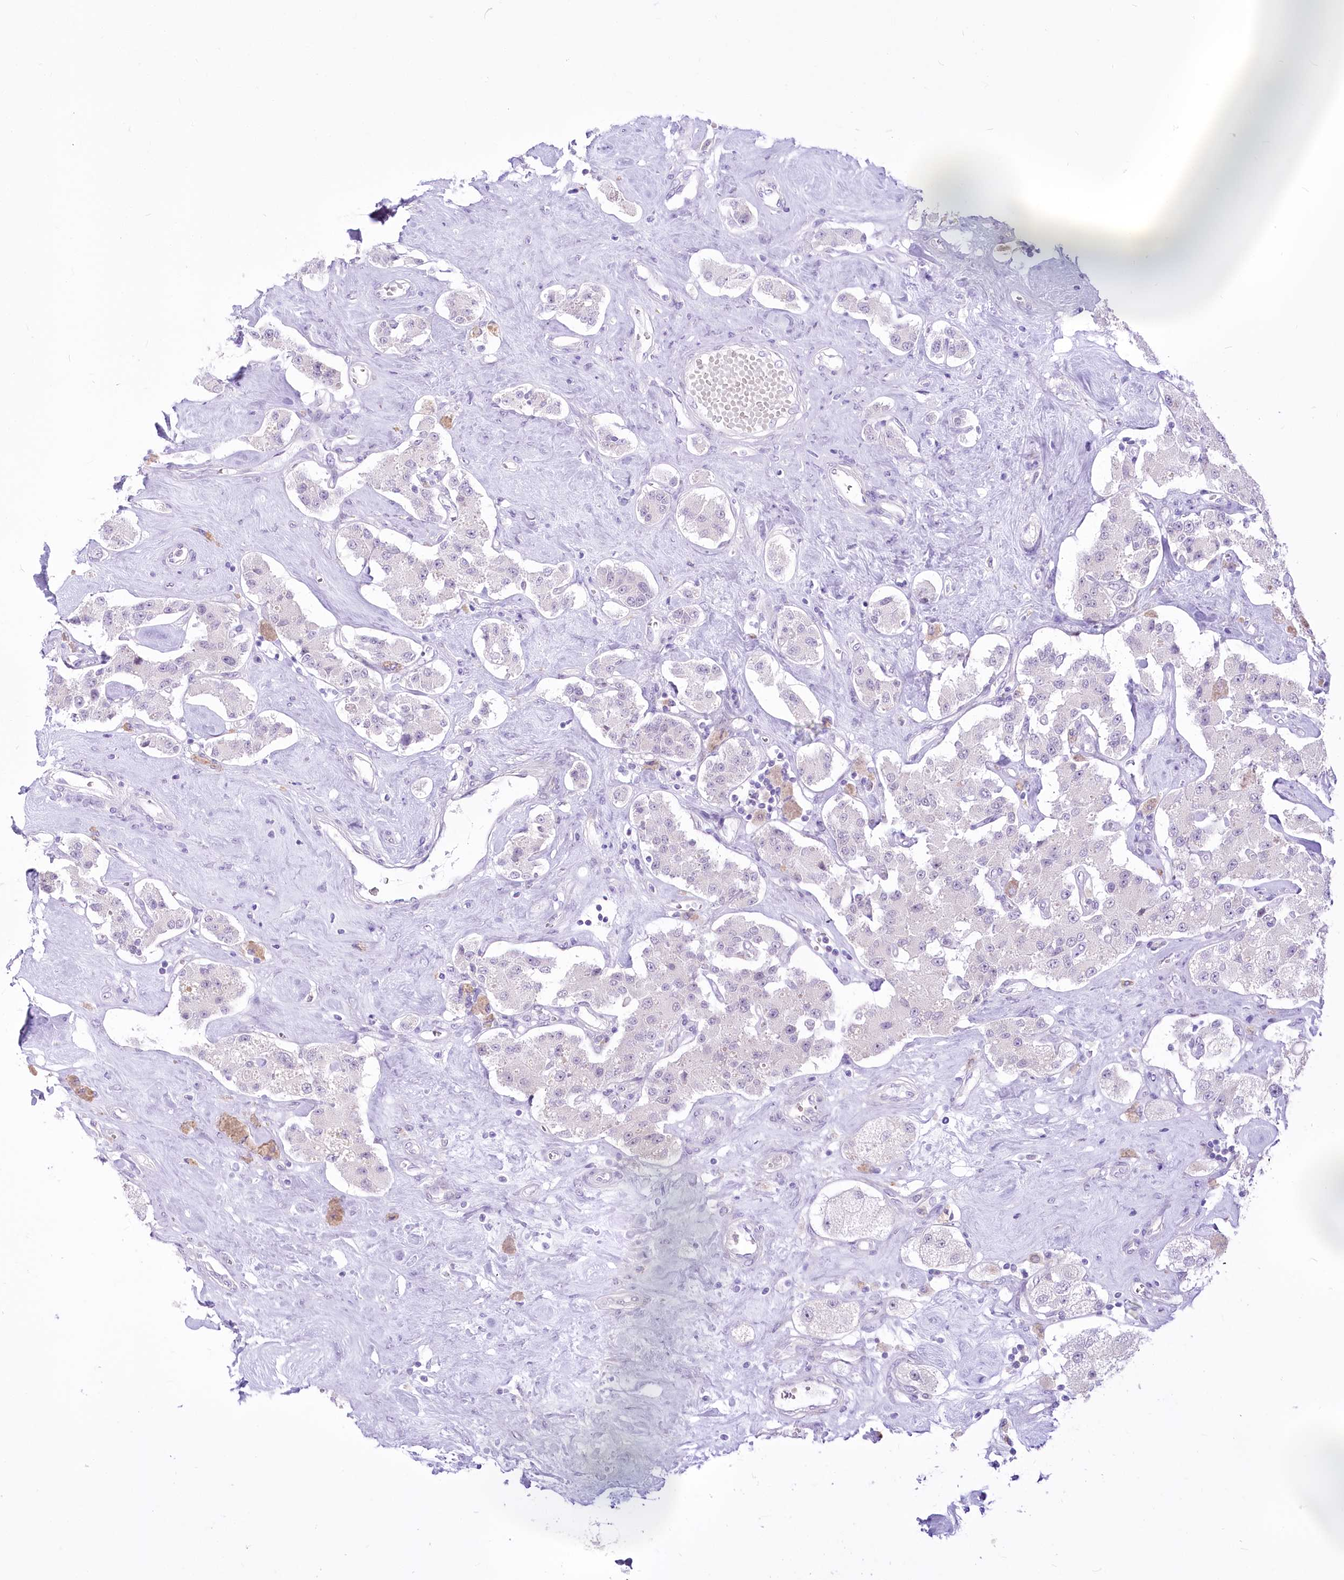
{"staining": {"intensity": "negative", "quantity": "none", "location": "none"}, "tissue": "carcinoid", "cell_type": "Tumor cells", "image_type": "cancer", "snomed": [{"axis": "morphology", "description": "Carcinoid, malignant, NOS"}, {"axis": "topography", "description": "Pancreas"}], "caption": "Tumor cells are negative for protein expression in human carcinoid.", "gene": "BEND7", "patient": {"sex": "male", "age": 41}}